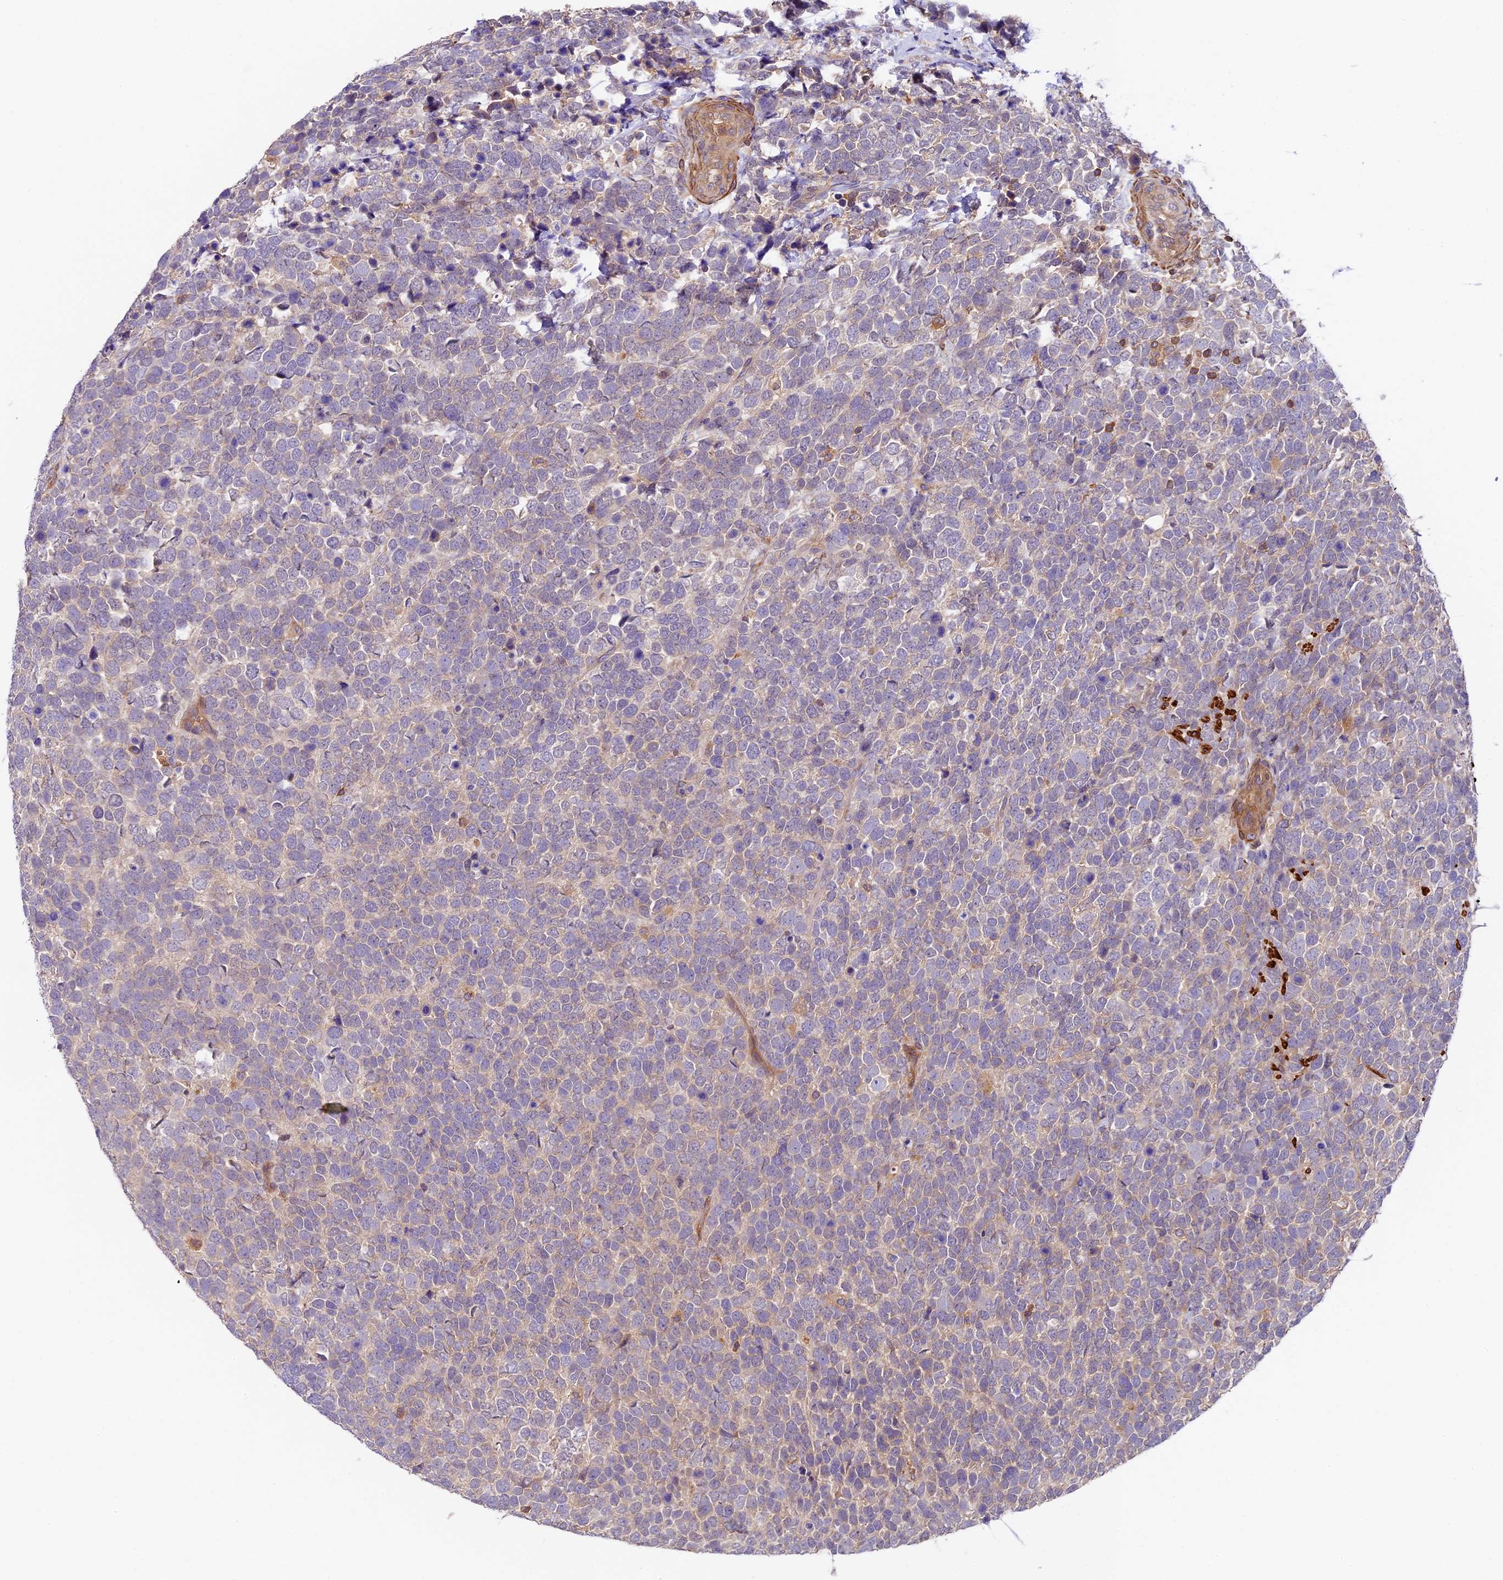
{"staining": {"intensity": "weak", "quantity": "<25%", "location": "cytoplasmic/membranous"}, "tissue": "urothelial cancer", "cell_type": "Tumor cells", "image_type": "cancer", "snomed": [{"axis": "morphology", "description": "Urothelial carcinoma, High grade"}, {"axis": "topography", "description": "Urinary bladder"}], "caption": "Immunohistochemistry of human urothelial carcinoma (high-grade) demonstrates no expression in tumor cells. (Brightfield microscopy of DAB IHC at high magnification).", "gene": "TBC1D1", "patient": {"sex": "female", "age": 82}}